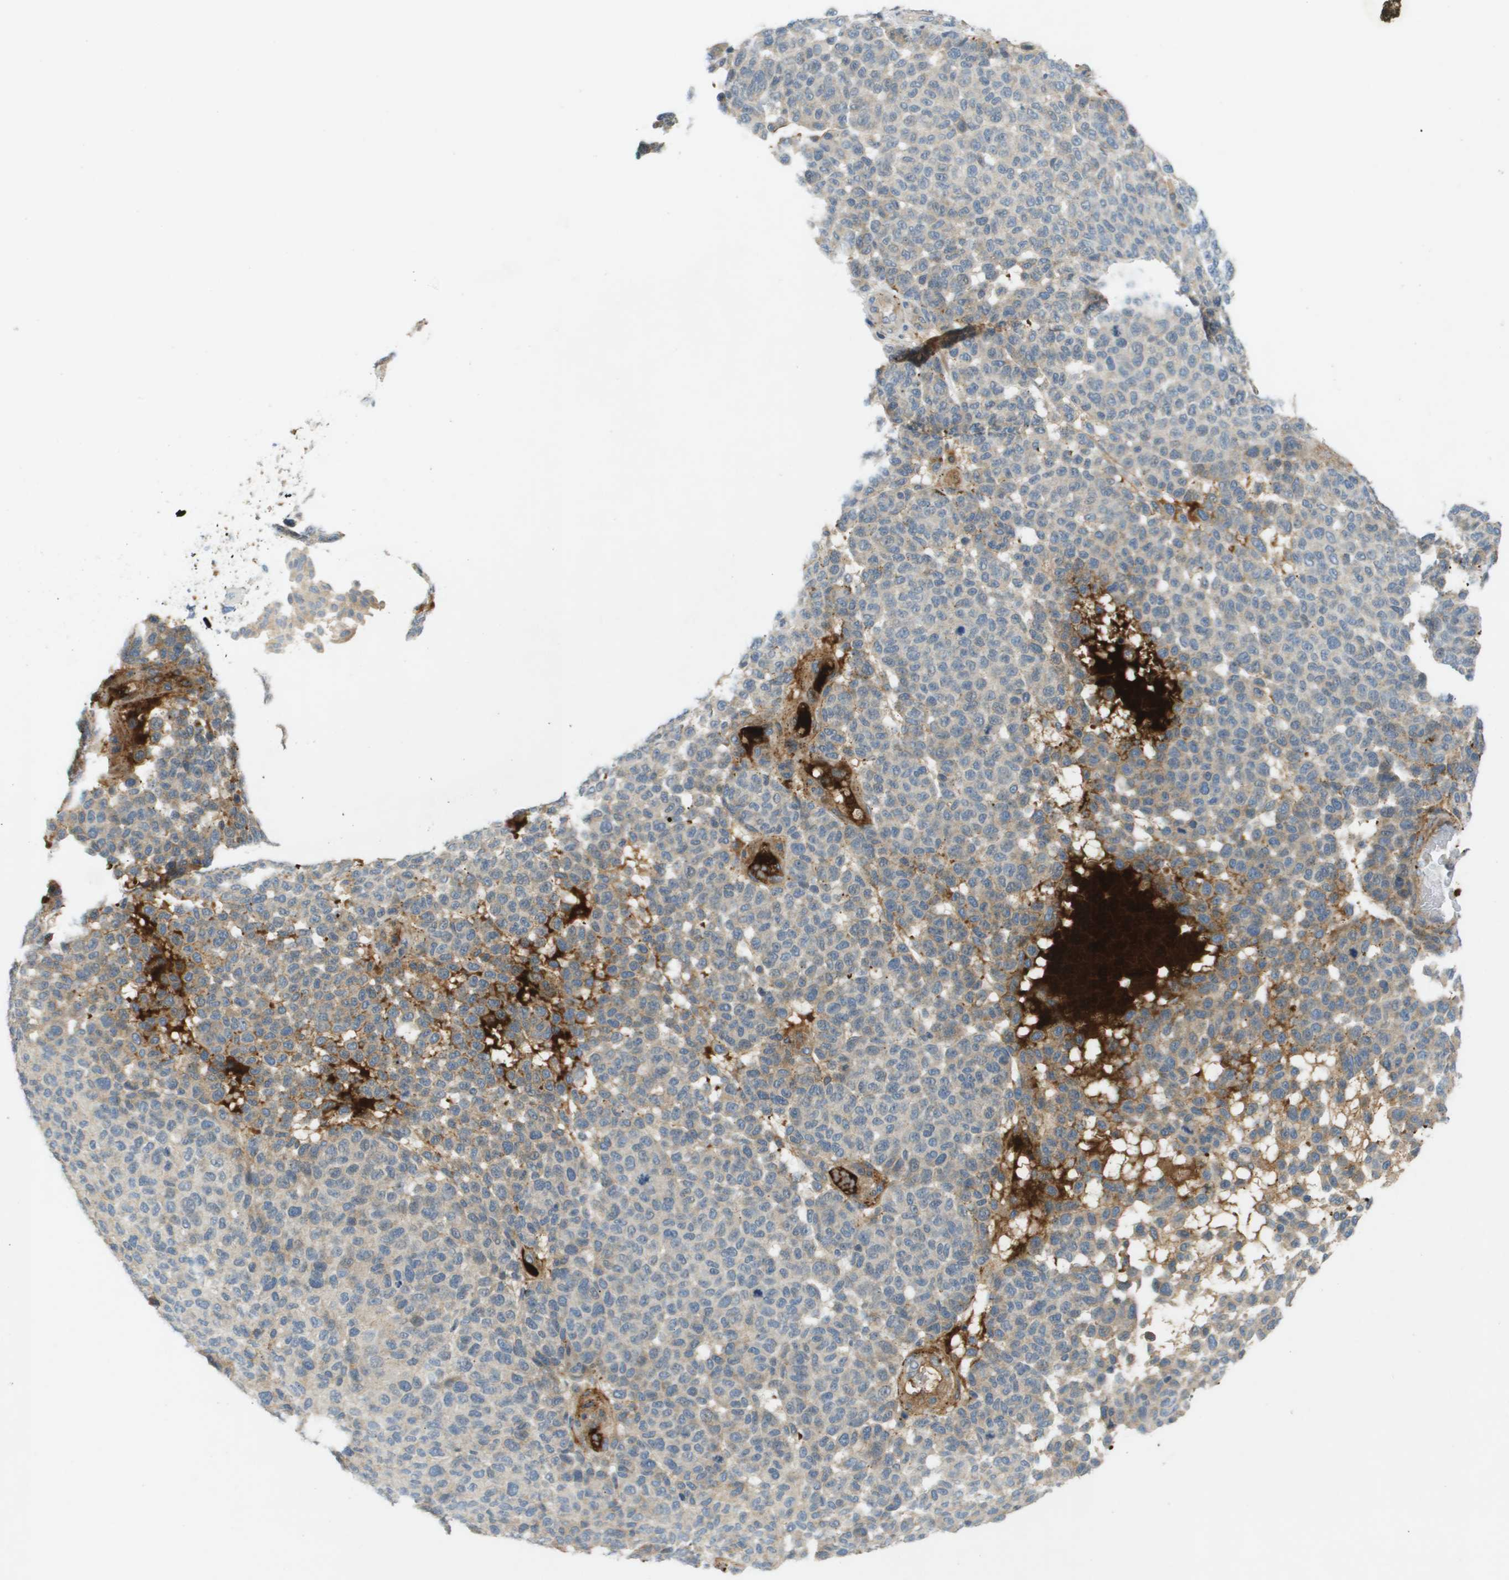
{"staining": {"intensity": "weak", "quantity": "<25%", "location": "cytoplasmic/membranous"}, "tissue": "melanoma", "cell_type": "Tumor cells", "image_type": "cancer", "snomed": [{"axis": "morphology", "description": "Malignant melanoma, NOS"}, {"axis": "topography", "description": "Skin"}], "caption": "Tumor cells are negative for brown protein staining in malignant melanoma.", "gene": "VTN", "patient": {"sex": "male", "age": 59}}